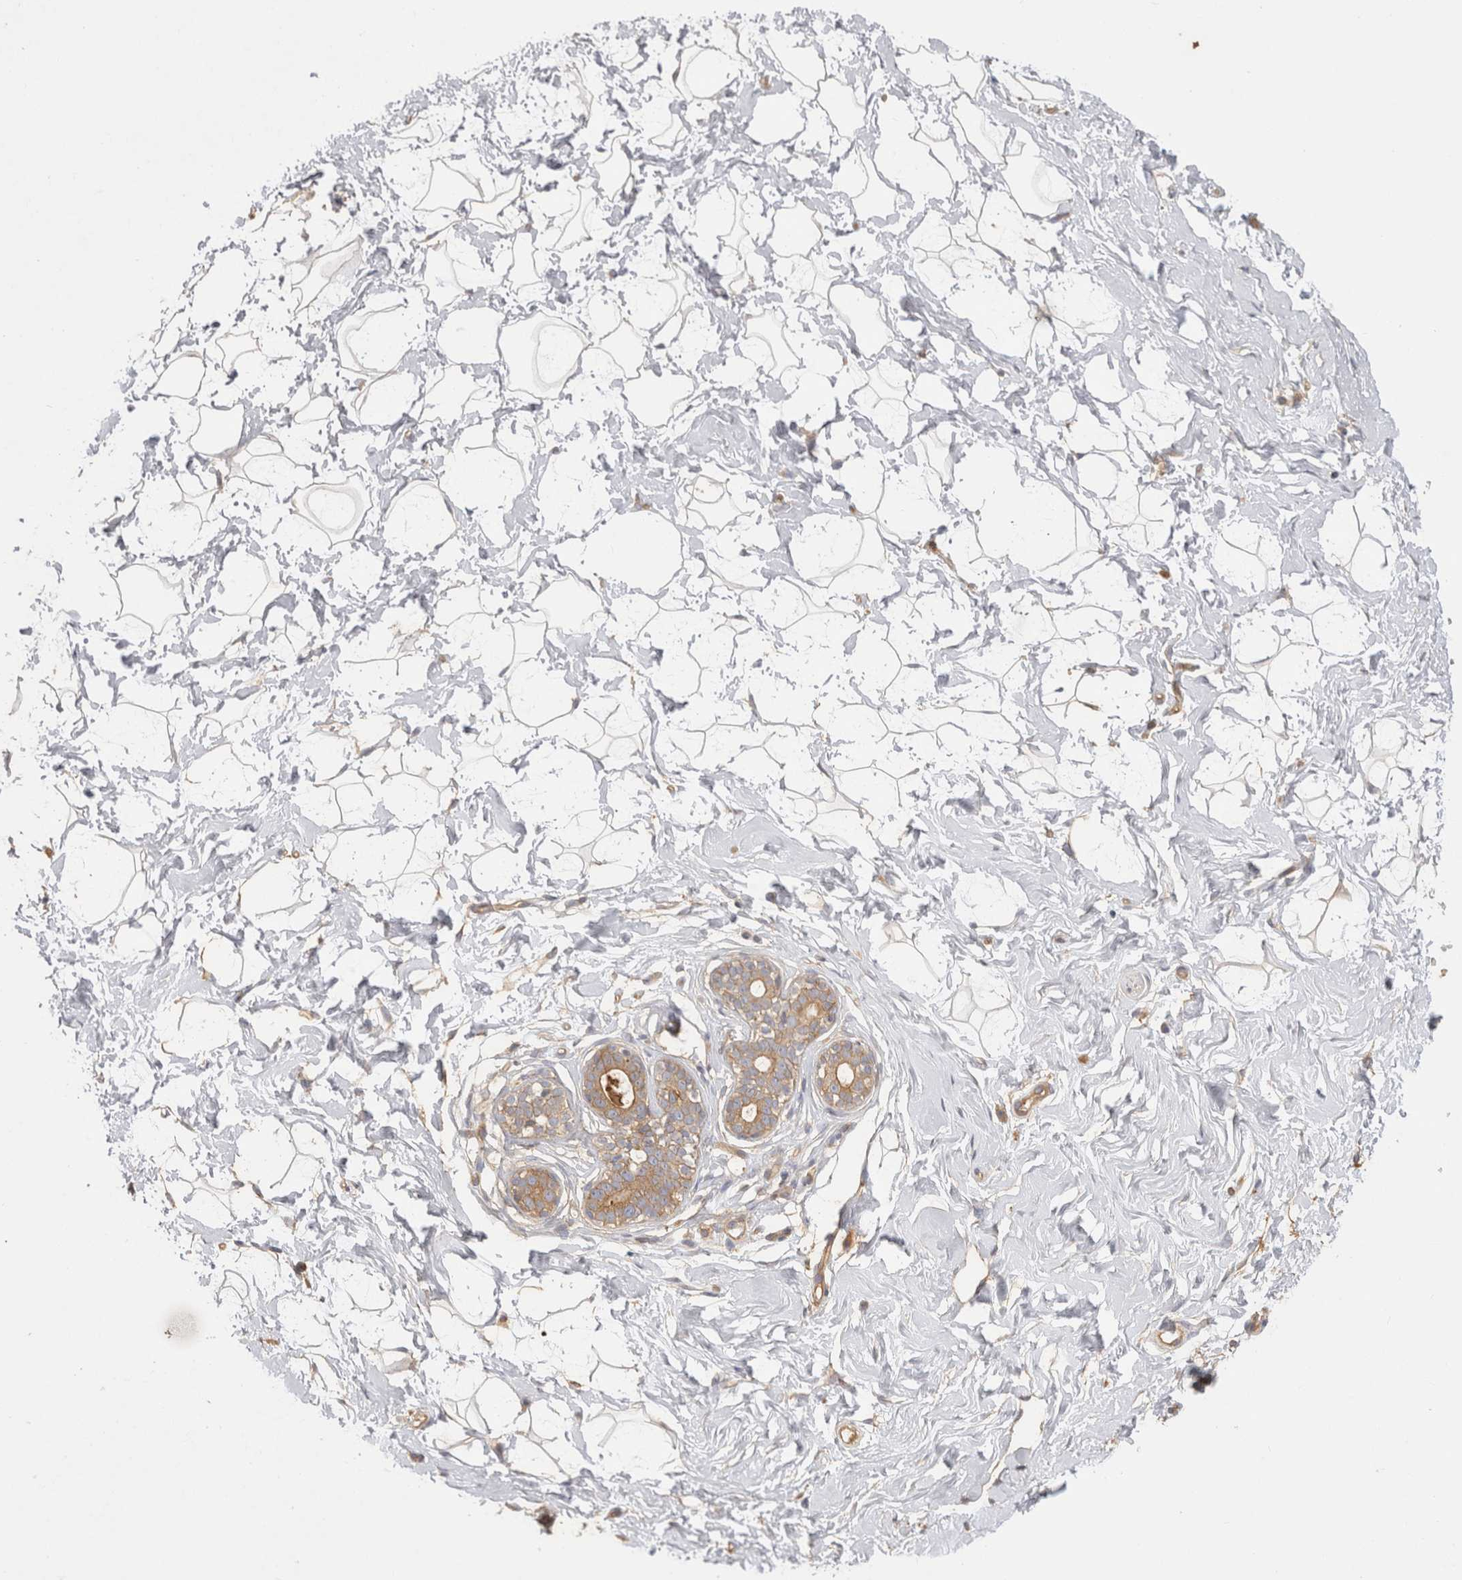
{"staining": {"intensity": "weak", "quantity": "25%-75%", "location": "cytoplasmic/membranous"}, "tissue": "breast", "cell_type": "Adipocytes", "image_type": "normal", "snomed": [{"axis": "morphology", "description": "Normal tissue, NOS"}, {"axis": "morphology", "description": "Adenoma, NOS"}, {"axis": "topography", "description": "Breast"}], "caption": "A photomicrograph showing weak cytoplasmic/membranous expression in approximately 25%-75% of adipocytes in benign breast, as visualized by brown immunohistochemical staining.", "gene": "CHMP6", "patient": {"sex": "female", "age": 23}}